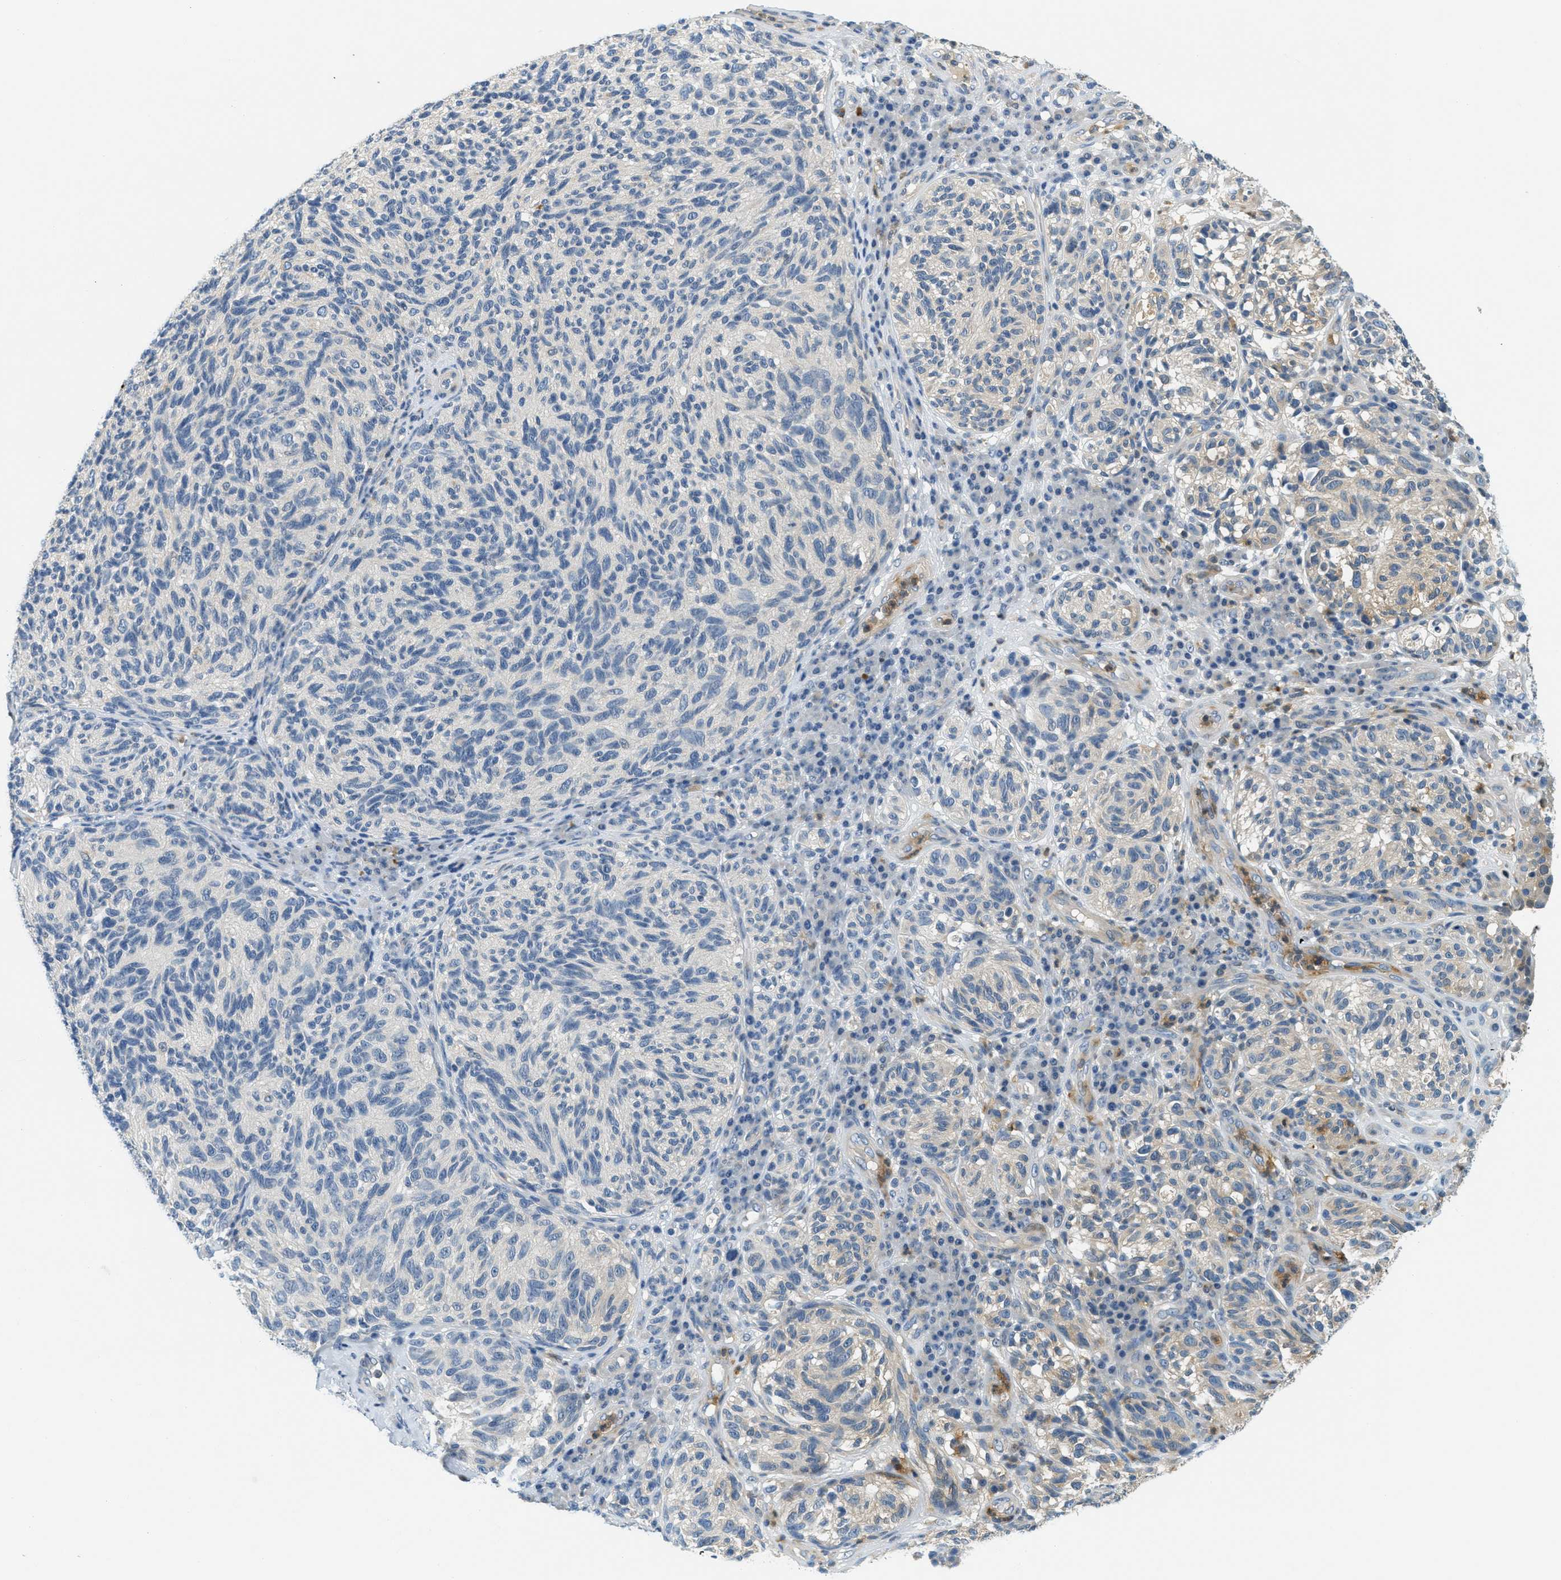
{"staining": {"intensity": "weak", "quantity": "<25%", "location": "cytoplasmic/membranous"}, "tissue": "melanoma", "cell_type": "Tumor cells", "image_type": "cancer", "snomed": [{"axis": "morphology", "description": "Malignant melanoma, NOS"}, {"axis": "topography", "description": "Skin"}], "caption": "Immunohistochemistry micrograph of human melanoma stained for a protein (brown), which reveals no expression in tumor cells. (Brightfield microscopy of DAB (3,3'-diaminobenzidine) IHC at high magnification).", "gene": "RASGRP2", "patient": {"sex": "female", "age": 73}}